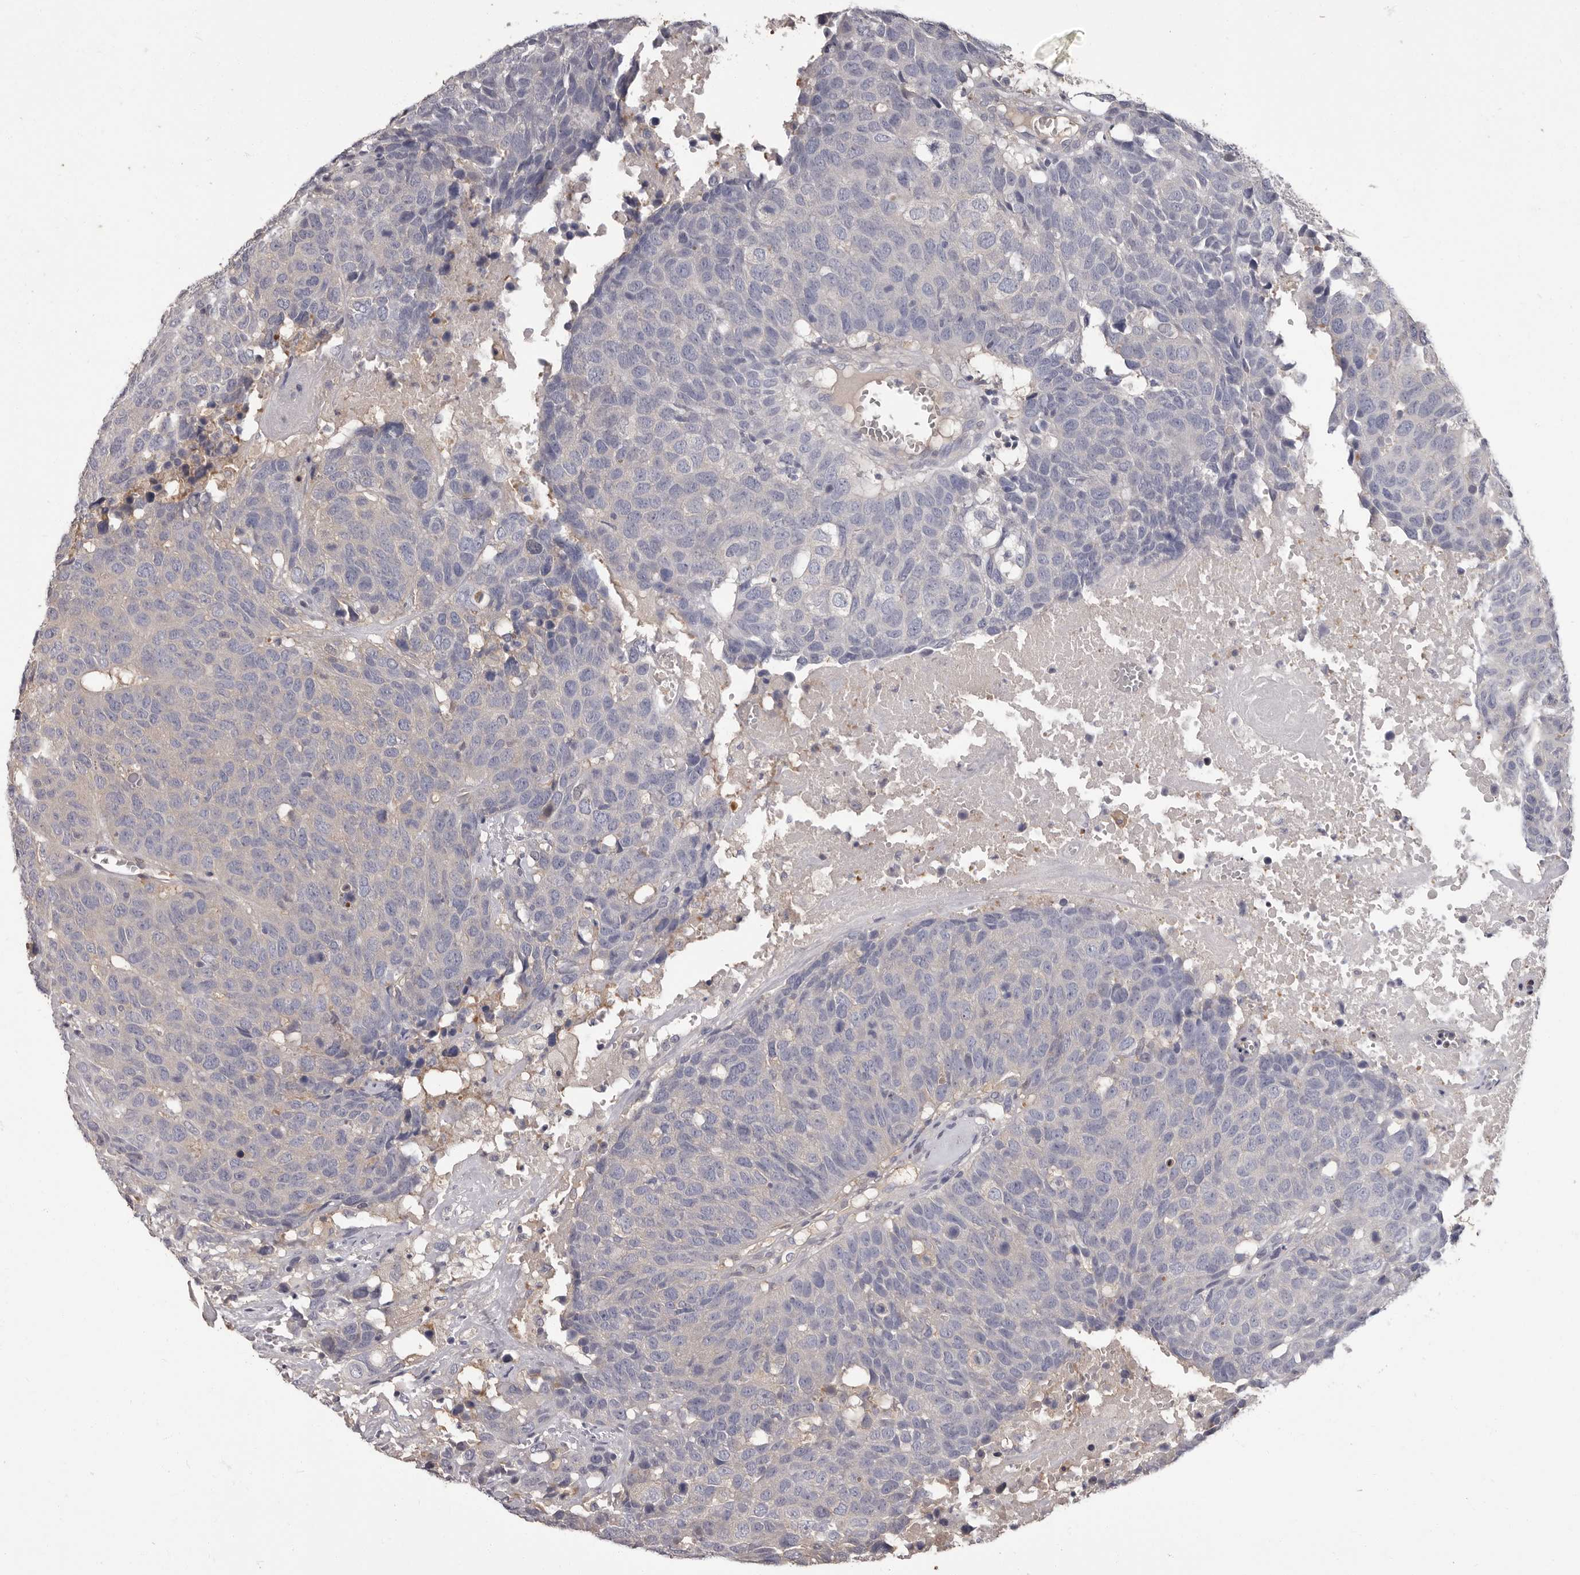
{"staining": {"intensity": "negative", "quantity": "none", "location": "none"}, "tissue": "head and neck cancer", "cell_type": "Tumor cells", "image_type": "cancer", "snomed": [{"axis": "morphology", "description": "Squamous cell carcinoma, NOS"}, {"axis": "topography", "description": "Head-Neck"}], "caption": "Immunohistochemistry (IHC) micrograph of head and neck cancer (squamous cell carcinoma) stained for a protein (brown), which displays no positivity in tumor cells.", "gene": "APEH", "patient": {"sex": "male", "age": 66}}